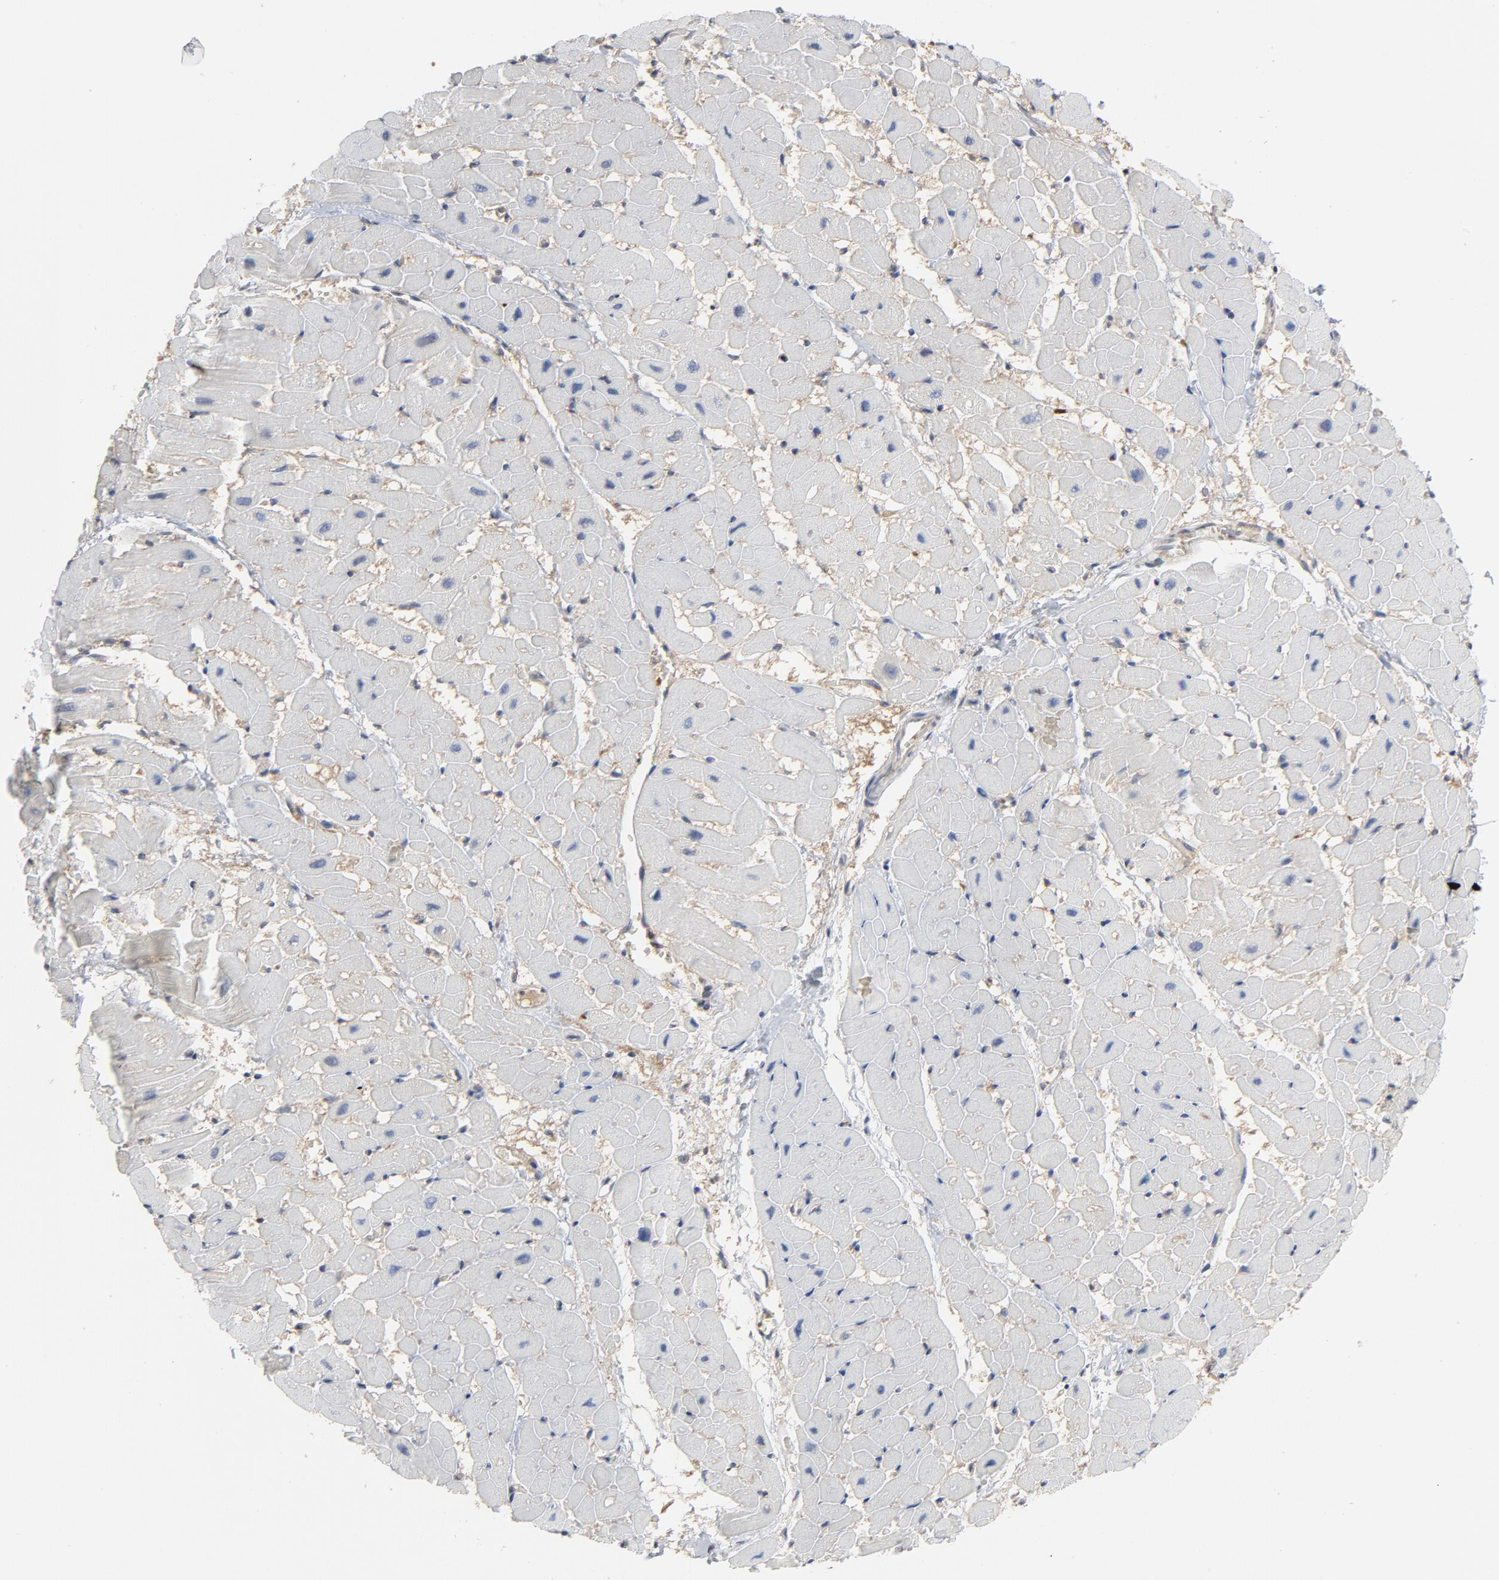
{"staining": {"intensity": "negative", "quantity": "none", "location": "none"}, "tissue": "heart muscle", "cell_type": "Cardiomyocytes", "image_type": "normal", "snomed": [{"axis": "morphology", "description": "Normal tissue, NOS"}, {"axis": "topography", "description": "Heart"}], "caption": "Photomicrograph shows no protein positivity in cardiomyocytes of benign heart muscle.", "gene": "PRDX1", "patient": {"sex": "male", "age": 45}}